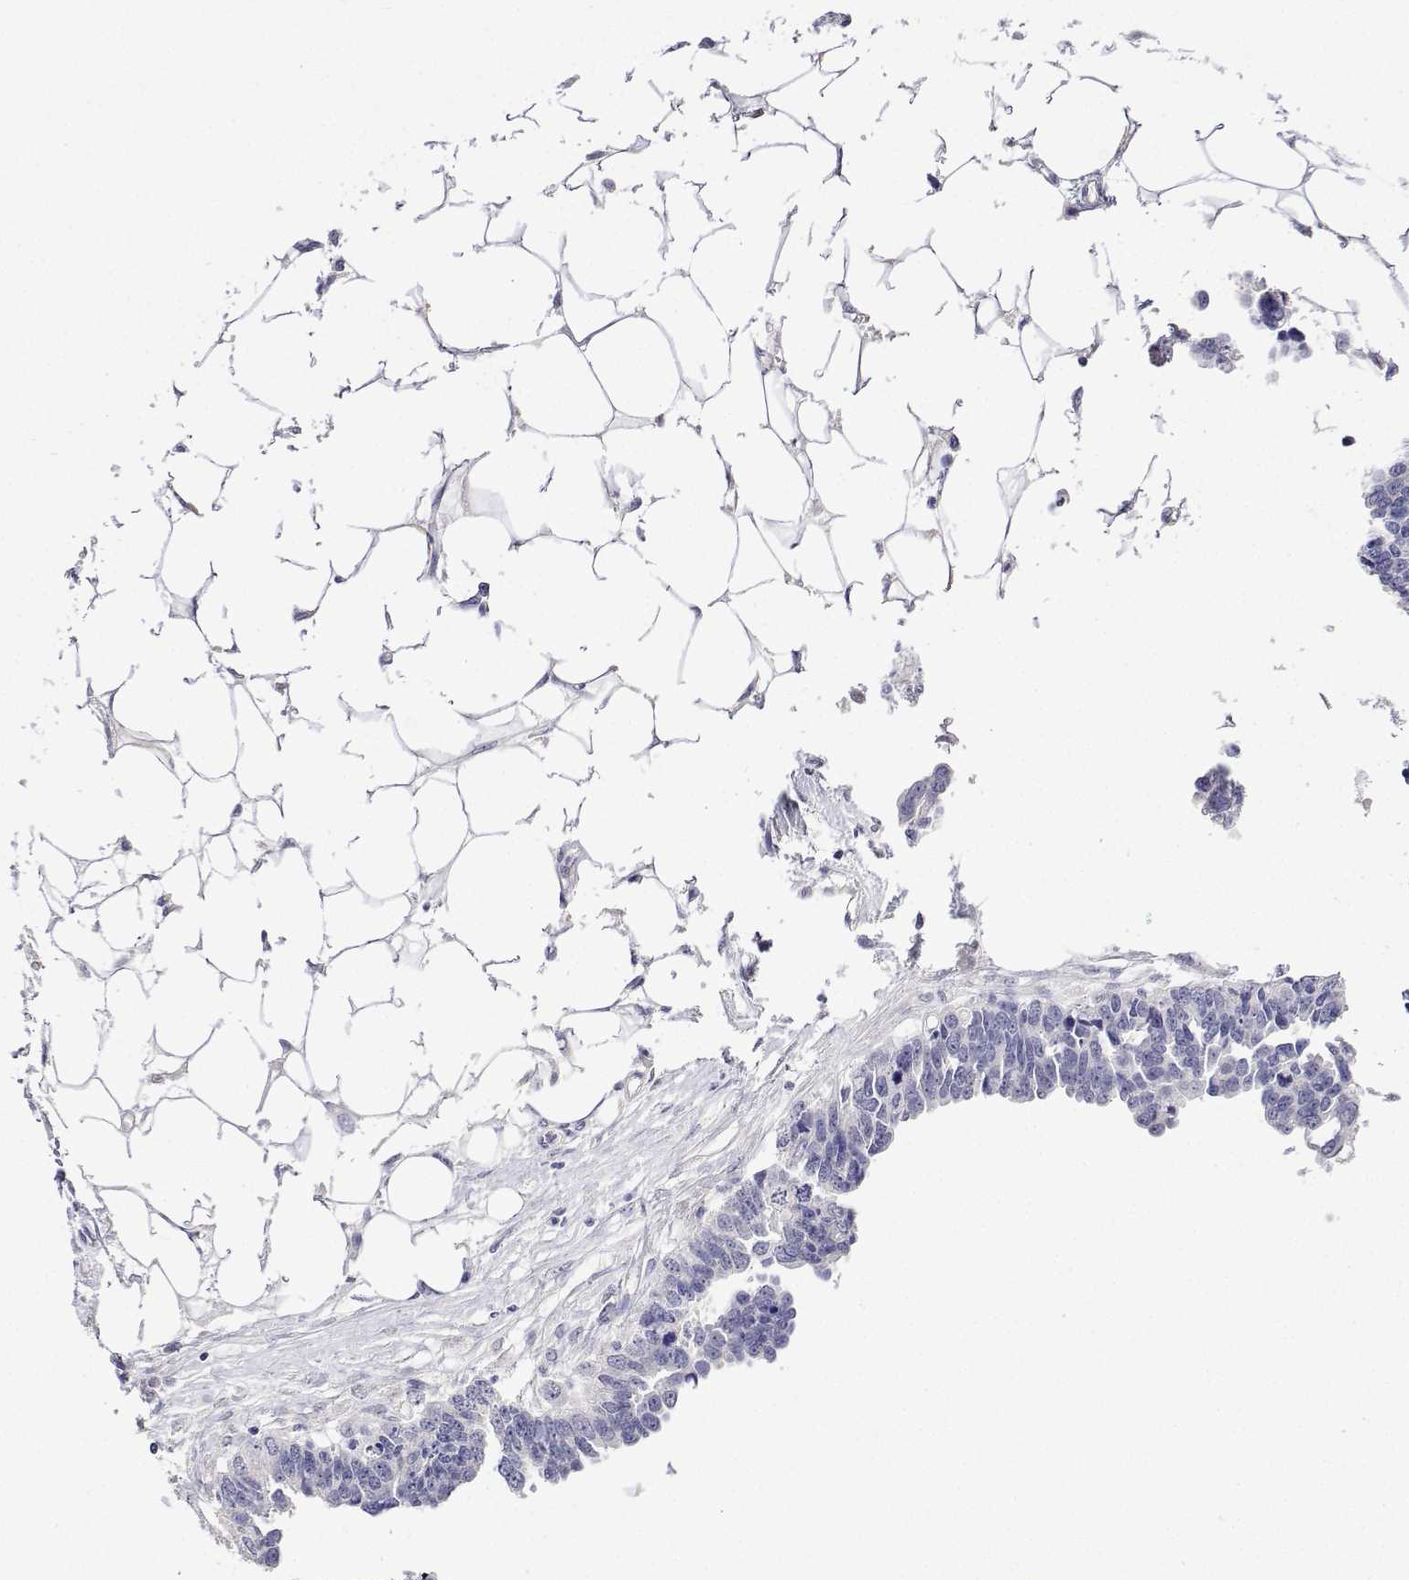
{"staining": {"intensity": "negative", "quantity": "none", "location": "none"}, "tissue": "ovarian cancer", "cell_type": "Tumor cells", "image_type": "cancer", "snomed": [{"axis": "morphology", "description": "Cystadenocarcinoma, serous, NOS"}, {"axis": "topography", "description": "Ovary"}], "caption": "This is an immunohistochemistry micrograph of serous cystadenocarcinoma (ovarian). There is no staining in tumor cells.", "gene": "PLCB1", "patient": {"sex": "female", "age": 76}}